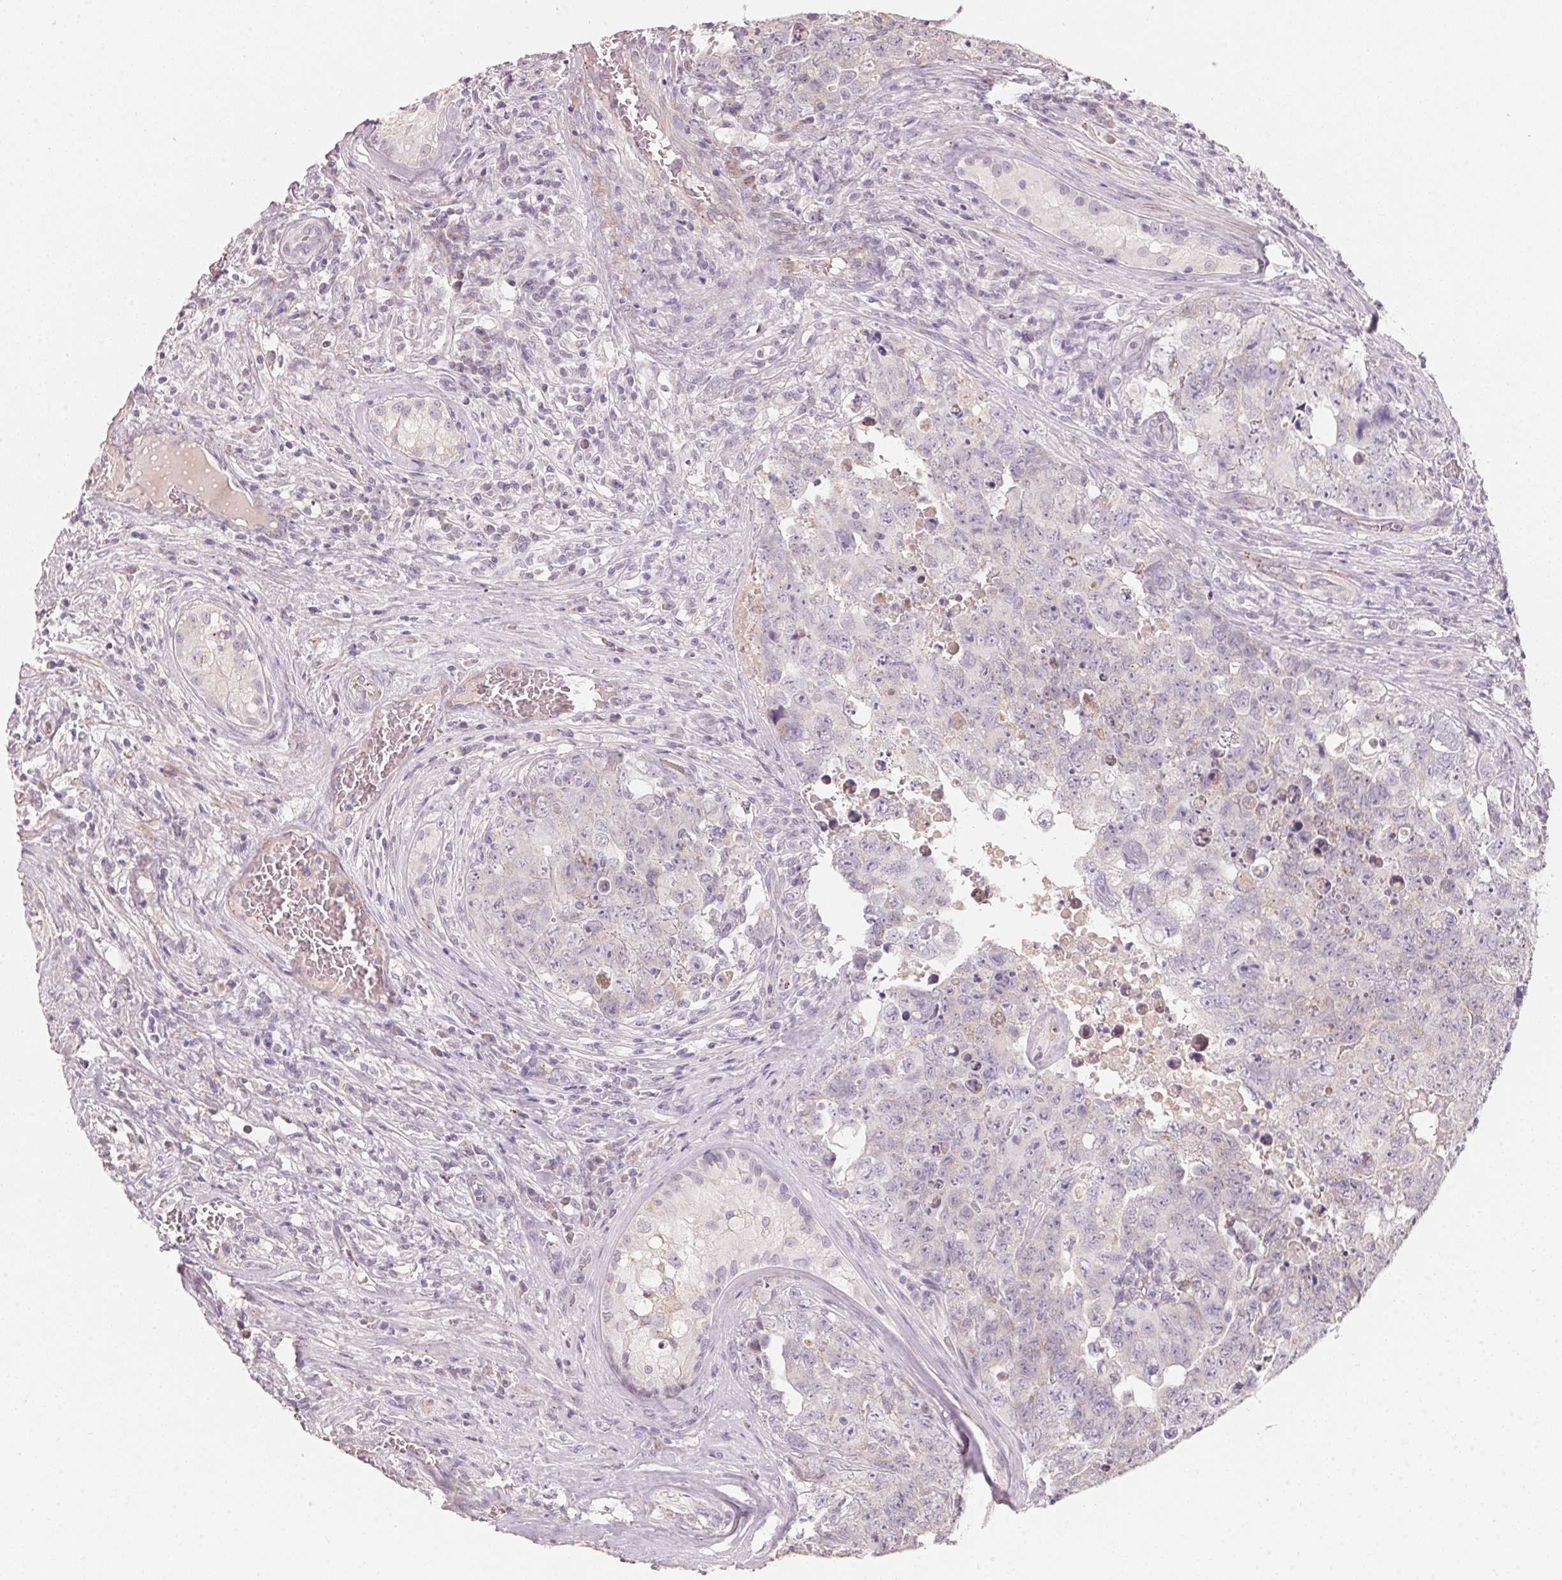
{"staining": {"intensity": "negative", "quantity": "none", "location": "none"}, "tissue": "testis cancer", "cell_type": "Tumor cells", "image_type": "cancer", "snomed": [{"axis": "morphology", "description": "Carcinoma, Embryonal, NOS"}, {"axis": "topography", "description": "Testis"}], "caption": "A histopathology image of human testis cancer (embryonal carcinoma) is negative for staining in tumor cells.", "gene": "TP53AIP1", "patient": {"sex": "male", "age": 24}}